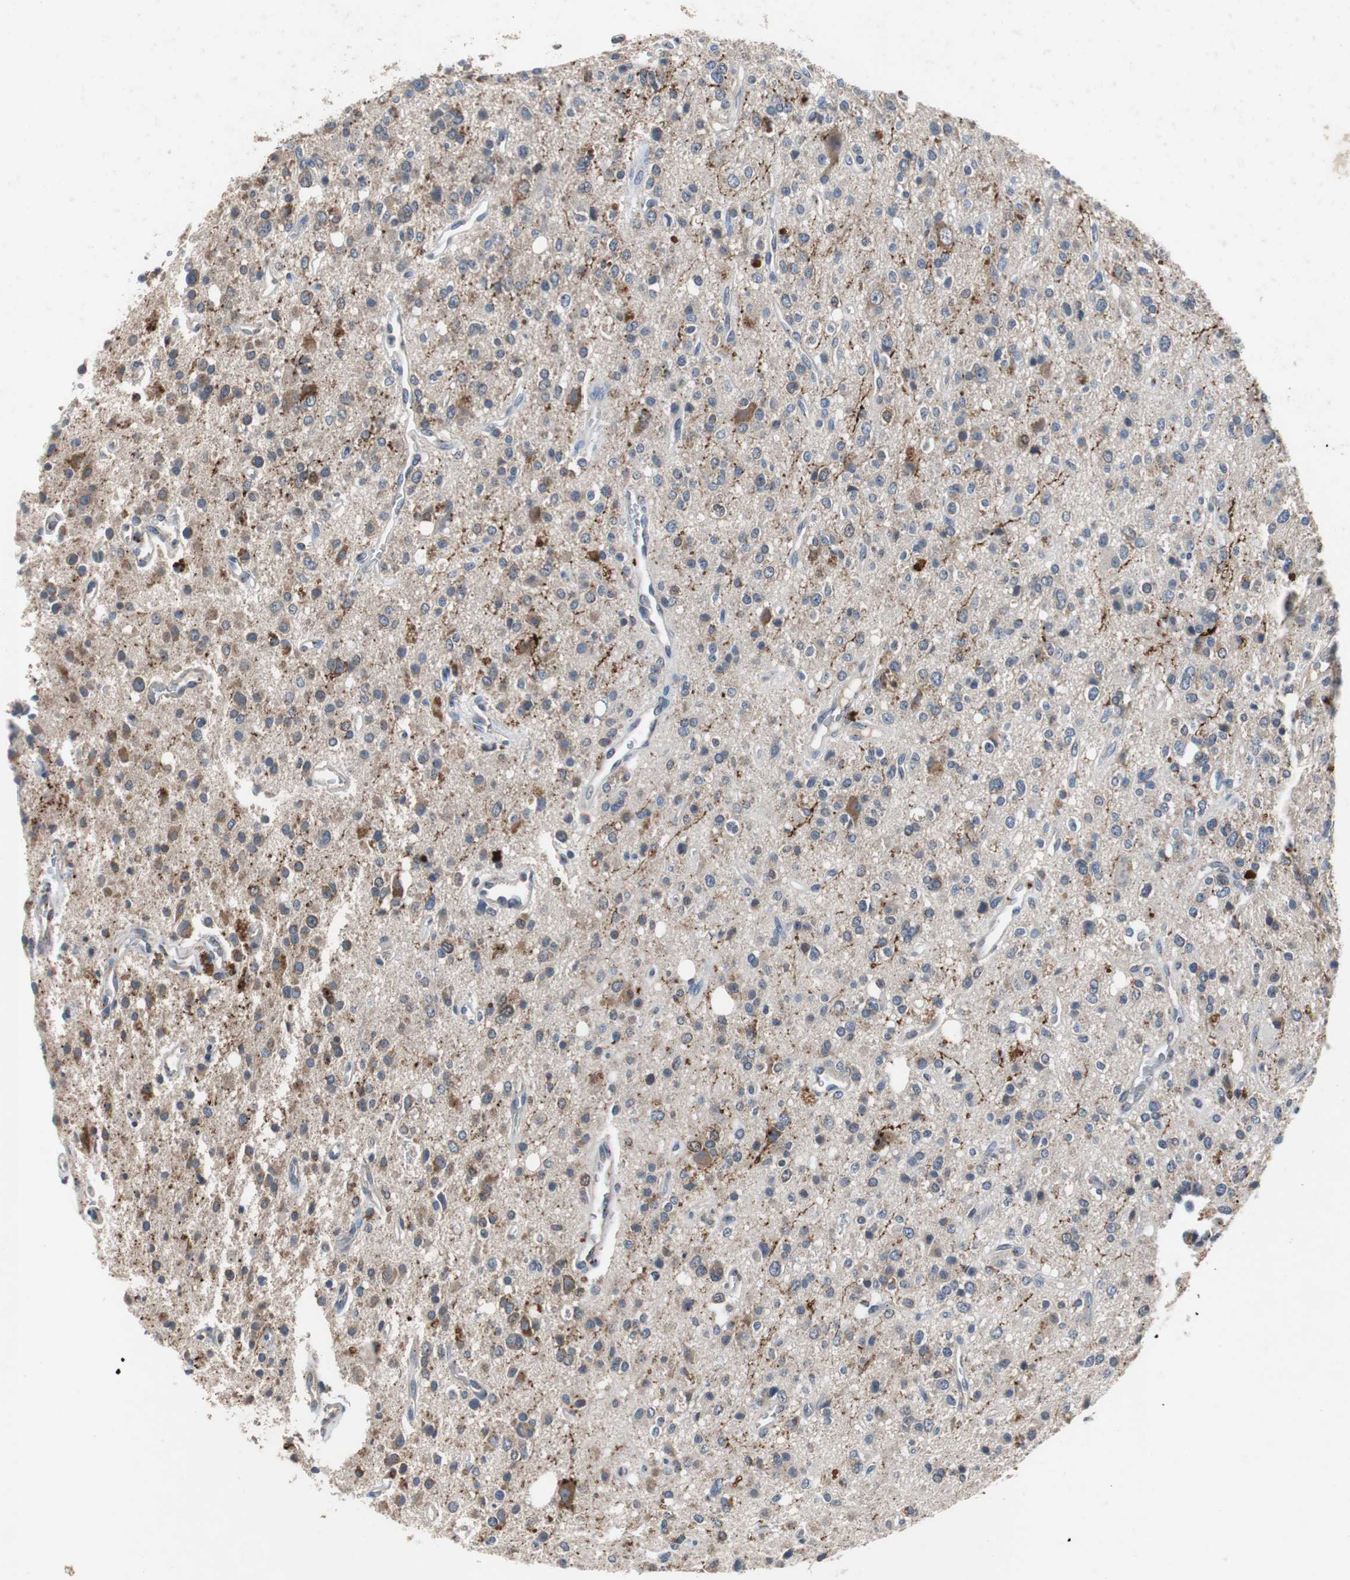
{"staining": {"intensity": "moderate", "quantity": ">75%", "location": "cytoplasmic/membranous"}, "tissue": "glioma", "cell_type": "Tumor cells", "image_type": "cancer", "snomed": [{"axis": "morphology", "description": "Glioma, malignant, High grade"}, {"axis": "topography", "description": "Brain"}], "caption": "The photomicrograph demonstrates a brown stain indicating the presence of a protein in the cytoplasmic/membranous of tumor cells in malignant glioma (high-grade).", "gene": "CALB2", "patient": {"sex": "male", "age": 47}}